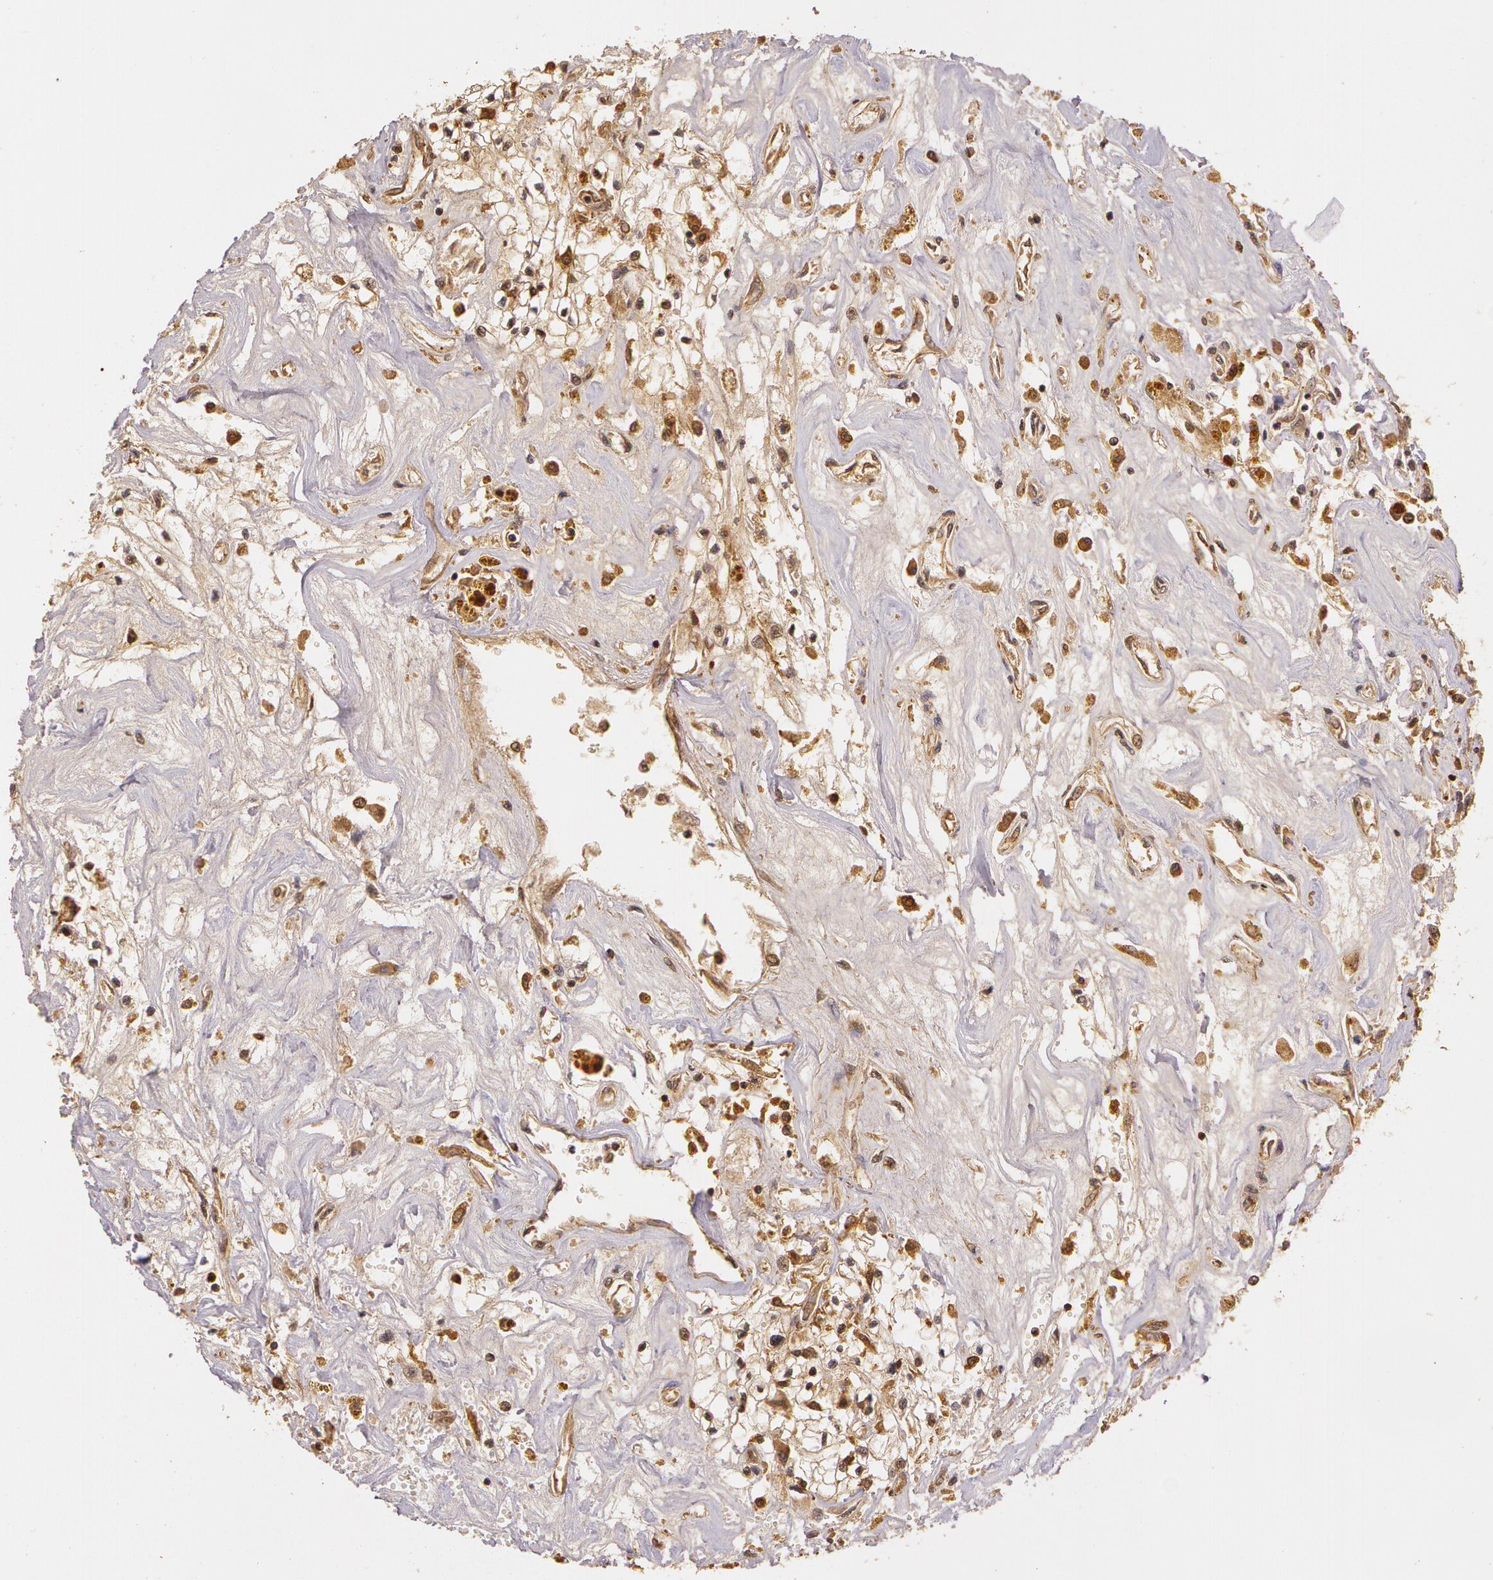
{"staining": {"intensity": "strong", "quantity": ">75%", "location": "cytoplasmic/membranous"}, "tissue": "renal cancer", "cell_type": "Tumor cells", "image_type": "cancer", "snomed": [{"axis": "morphology", "description": "Adenocarcinoma, NOS"}, {"axis": "topography", "description": "Kidney"}], "caption": "An IHC photomicrograph of neoplastic tissue is shown. Protein staining in brown highlights strong cytoplasmic/membranous positivity in renal cancer (adenocarcinoma) within tumor cells. (brown staining indicates protein expression, while blue staining denotes nuclei).", "gene": "ASCC2", "patient": {"sex": "male", "age": 78}}